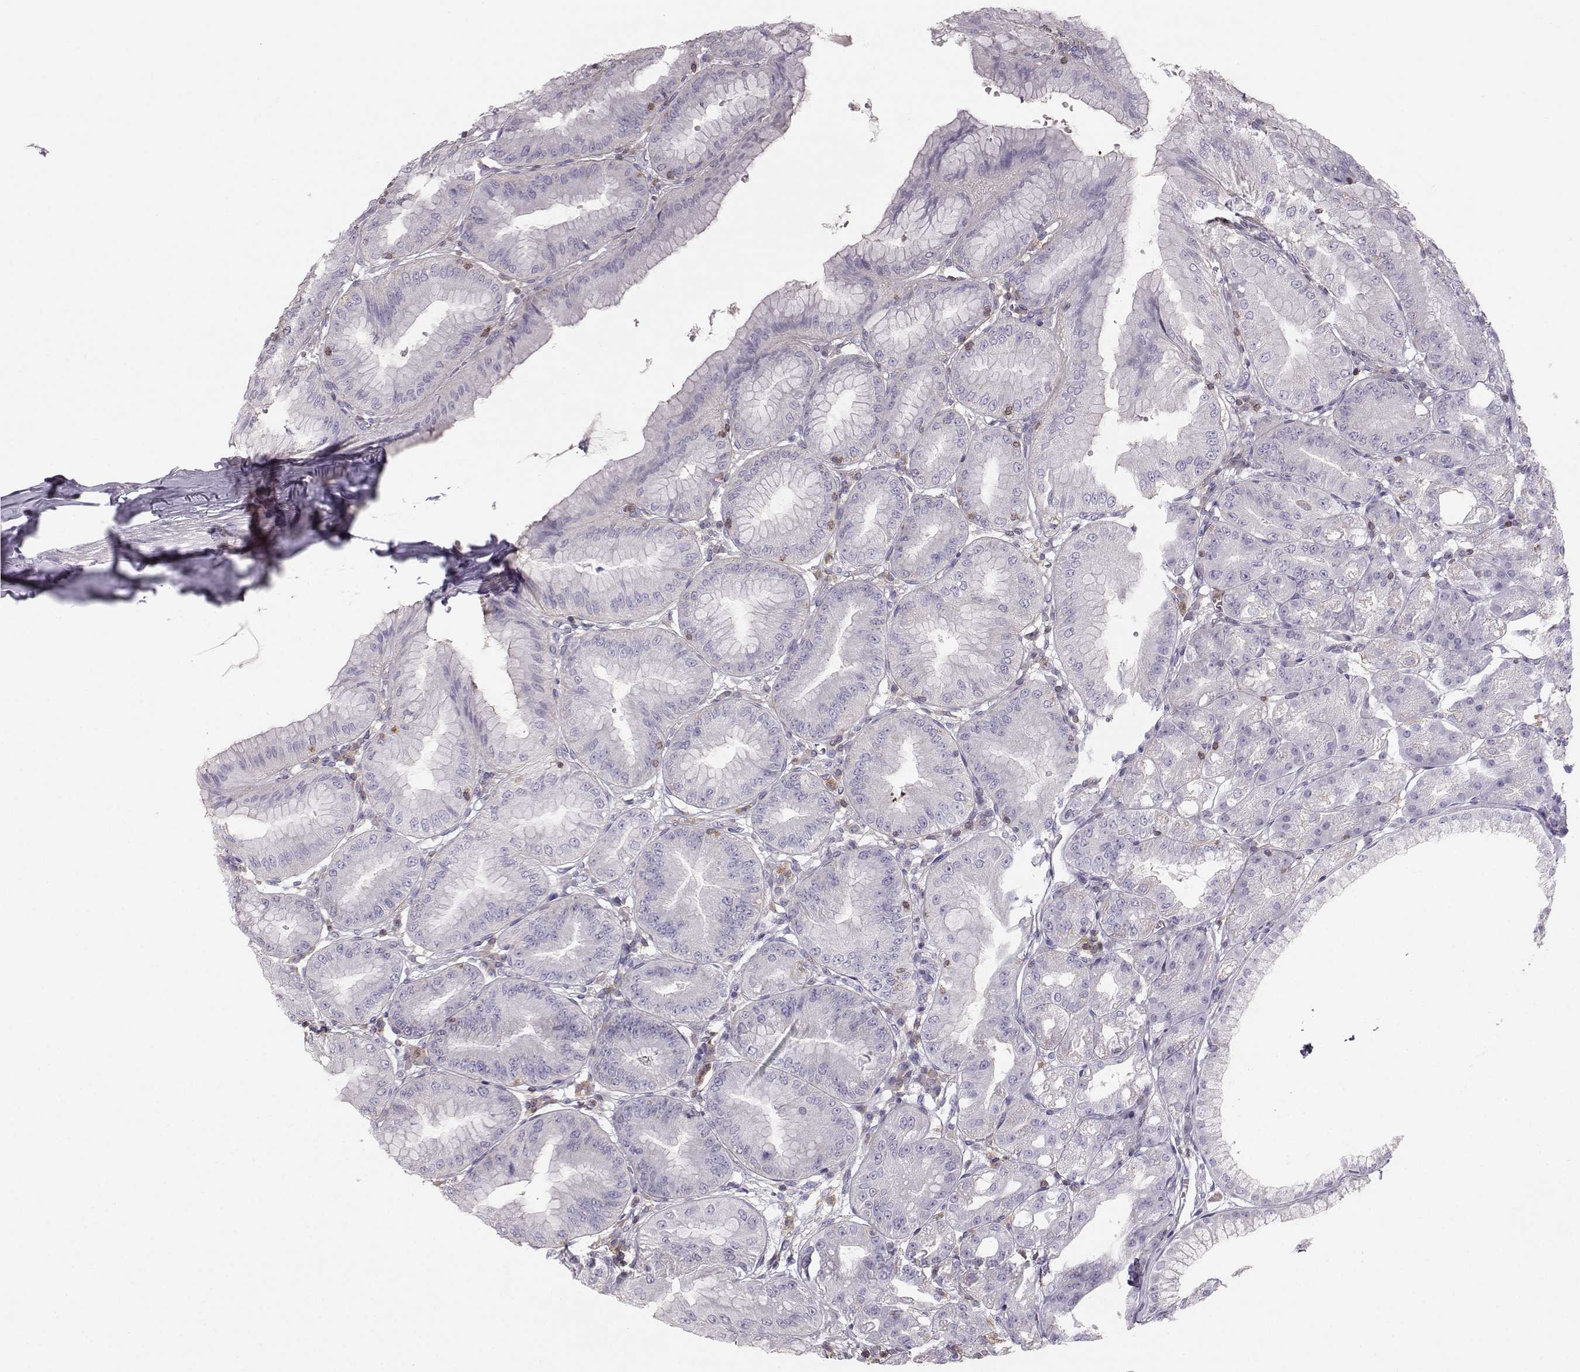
{"staining": {"intensity": "negative", "quantity": "none", "location": "none"}, "tissue": "stomach", "cell_type": "Glandular cells", "image_type": "normal", "snomed": [{"axis": "morphology", "description": "Normal tissue, NOS"}, {"axis": "topography", "description": "Stomach"}], "caption": "This micrograph is of normal stomach stained with immunohistochemistry to label a protein in brown with the nuclei are counter-stained blue. There is no positivity in glandular cells. Brightfield microscopy of IHC stained with DAB (brown) and hematoxylin (blue), captured at high magnification.", "gene": "ZBTB32", "patient": {"sex": "male", "age": 71}}